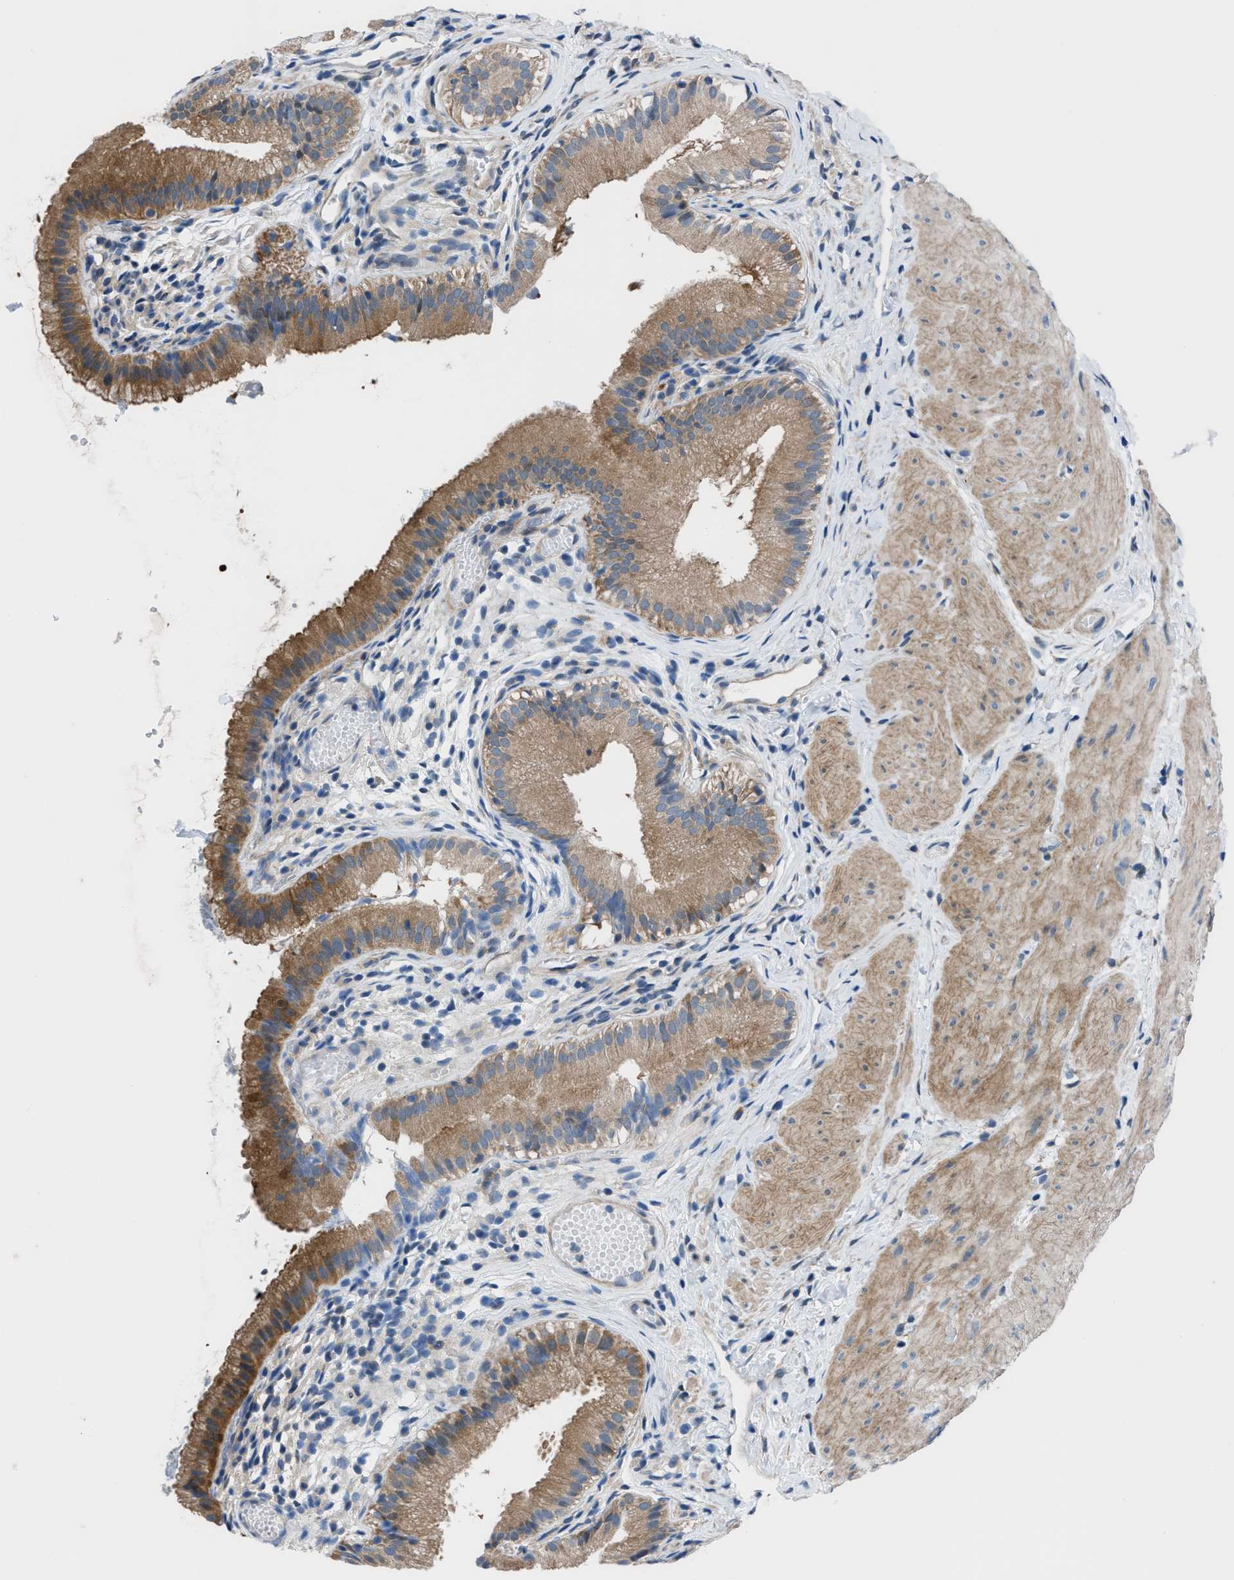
{"staining": {"intensity": "moderate", "quantity": ">75%", "location": "cytoplasmic/membranous"}, "tissue": "gallbladder", "cell_type": "Glandular cells", "image_type": "normal", "snomed": [{"axis": "morphology", "description": "Normal tissue, NOS"}, {"axis": "topography", "description": "Gallbladder"}], "caption": "Protein expression analysis of normal gallbladder displays moderate cytoplasmic/membranous positivity in about >75% of glandular cells.", "gene": "TMEM45B", "patient": {"sex": "female", "age": 26}}